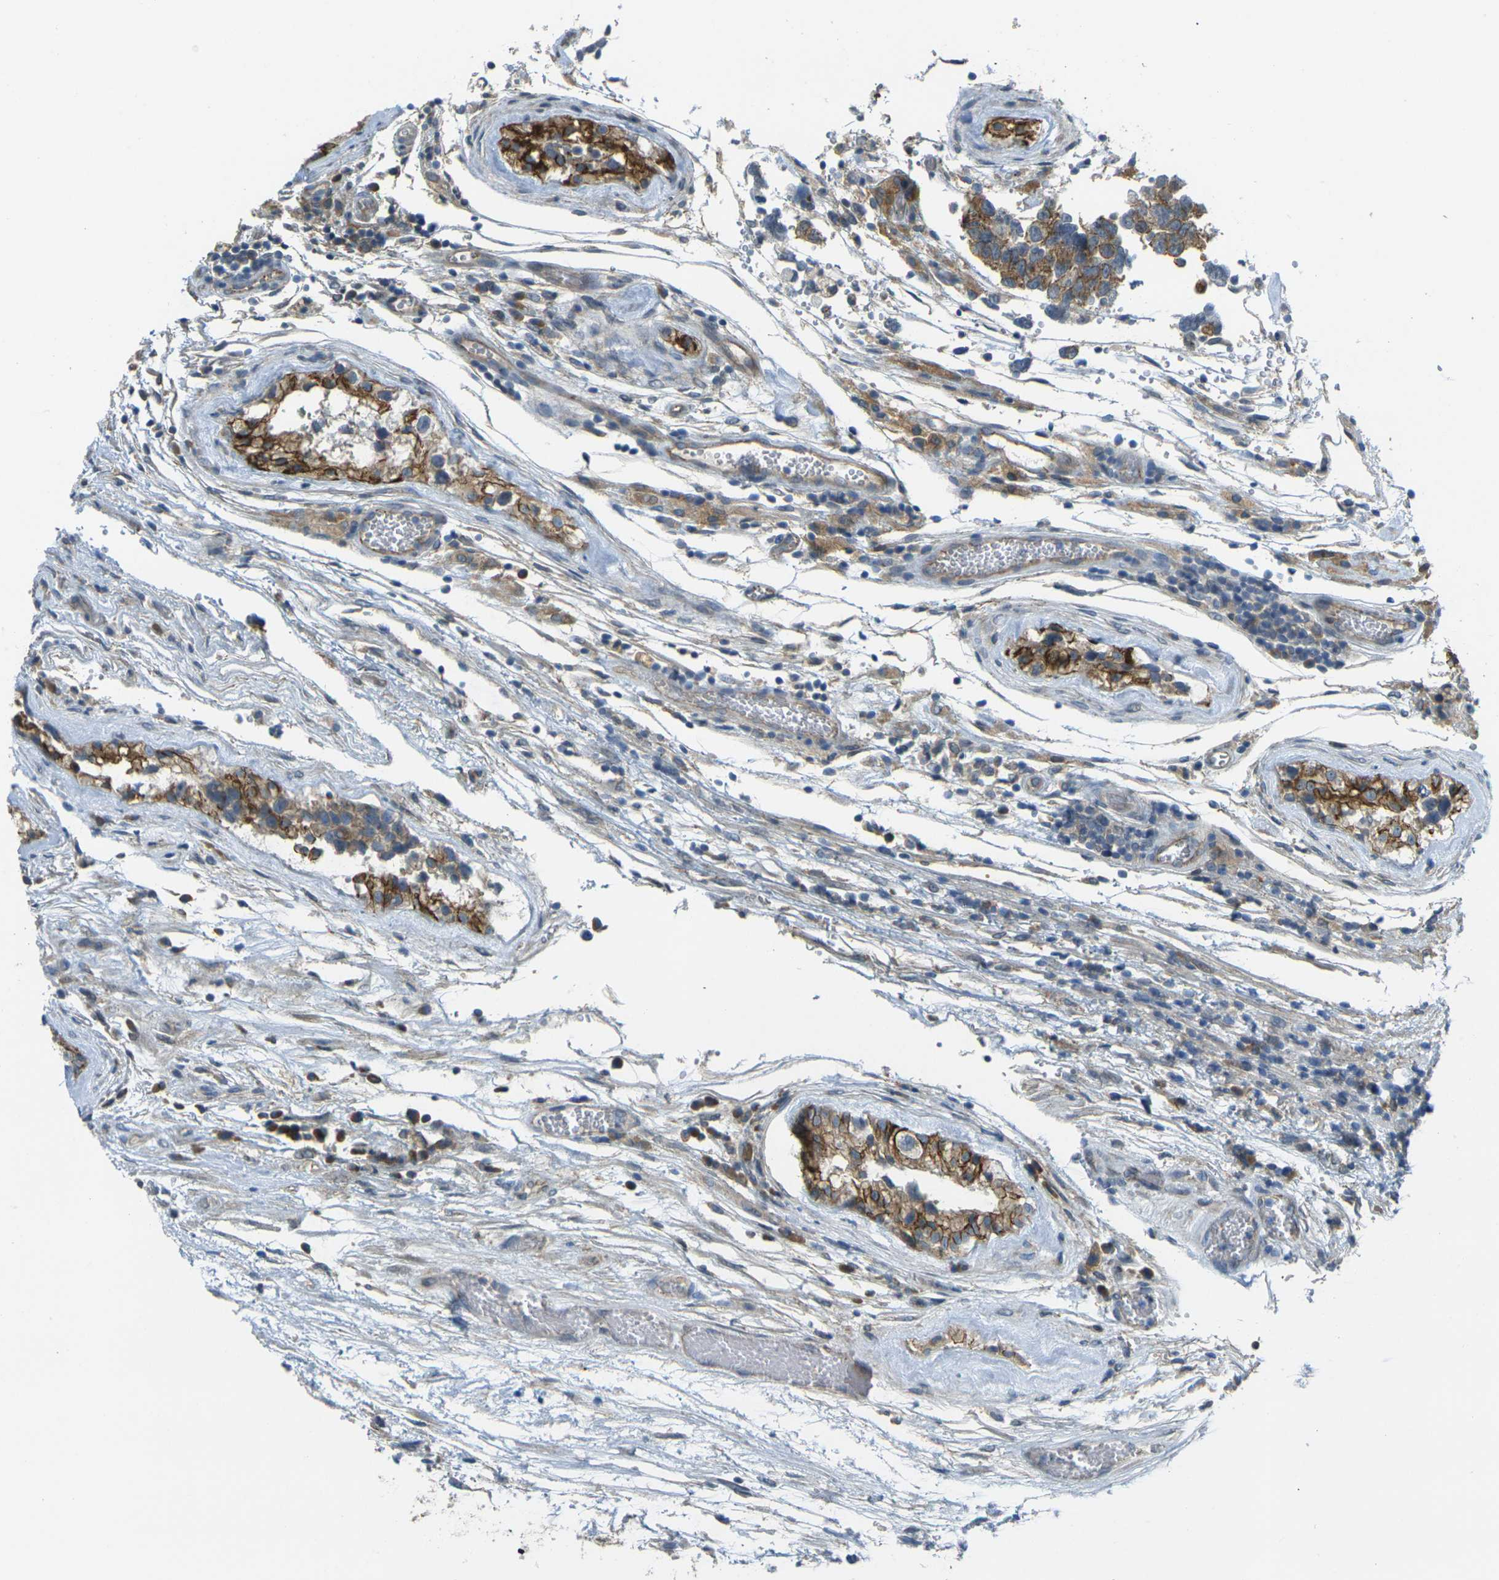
{"staining": {"intensity": "moderate", "quantity": ">75%", "location": "cytoplasmic/membranous"}, "tissue": "testis cancer", "cell_type": "Tumor cells", "image_type": "cancer", "snomed": [{"axis": "morphology", "description": "Carcinoma, Embryonal, NOS"}, {"axis": "topography", "description": "Testis"}], "caption": "Immunohistochemistry (IHC) (DAB) staining of human embryonal carcinoma (testis) demonstrates moderate cytoplasmic/membranous protein positivity in about >75% of tumor cells.", "gene": "RHBDD1", "patient": {"sex": "male", "age": 36}}